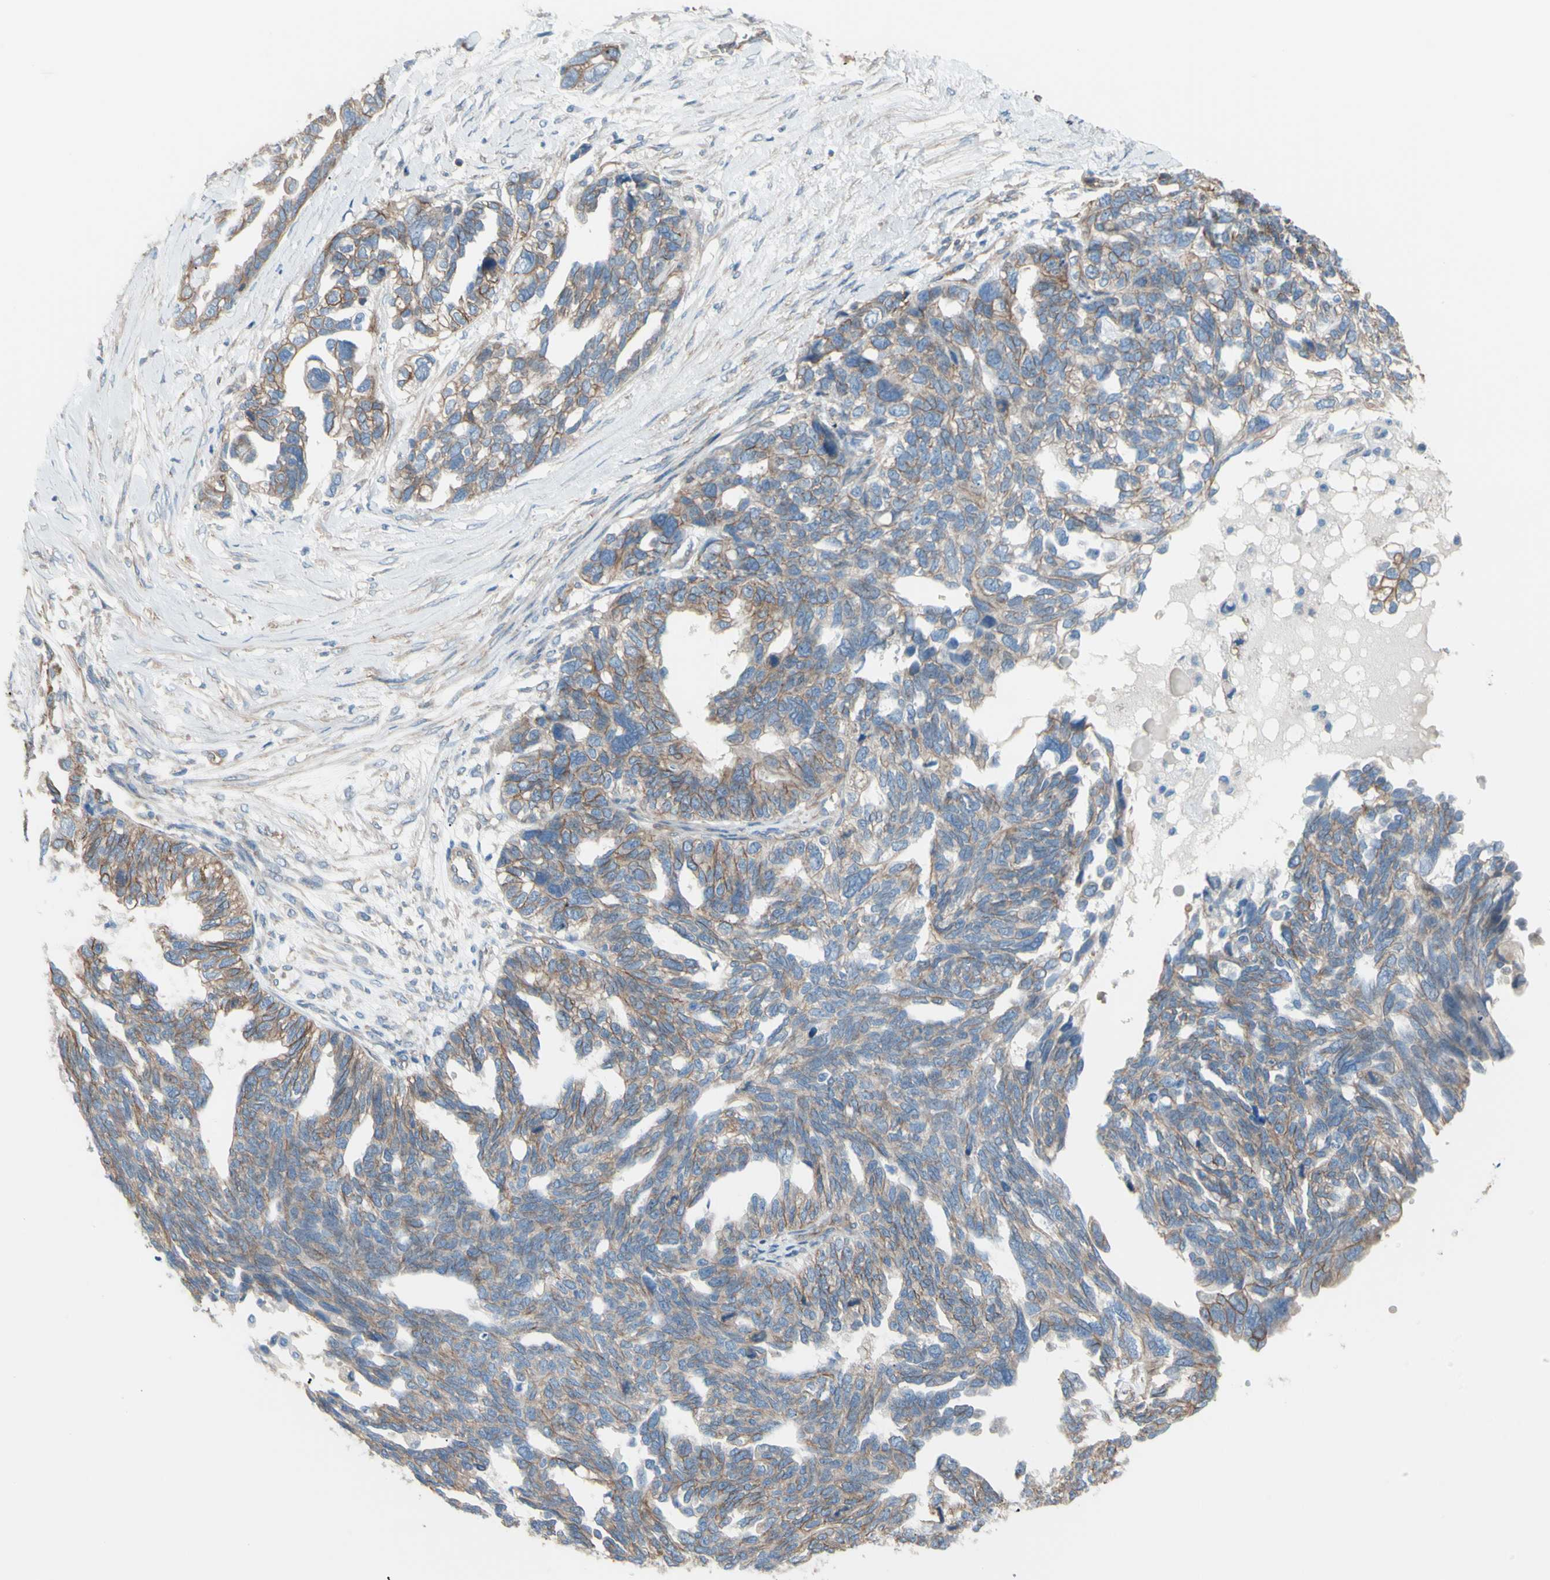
{"staining": {"intensity": "weak", "quantity": ">75%", "location": "cytoplasmic/membranous"}, "tissue": "ovarian cancer", "cell_type": "Tumor cells", "image_type": "cancer", "snomed": [{"axis": "morphology", "description": "Cystadenocarcinoma, serous, NOS"}, {"axis": "topography", "description": "Ovary"}], "caption": "Ovarian cancer (serous cystadenocarcinoma) stained for a protein demonstrates weak cytoplasmic/membranous positivity in tumor cells.", "gene": "ADD1", "patient": {"sex": "female", "age": 79}}